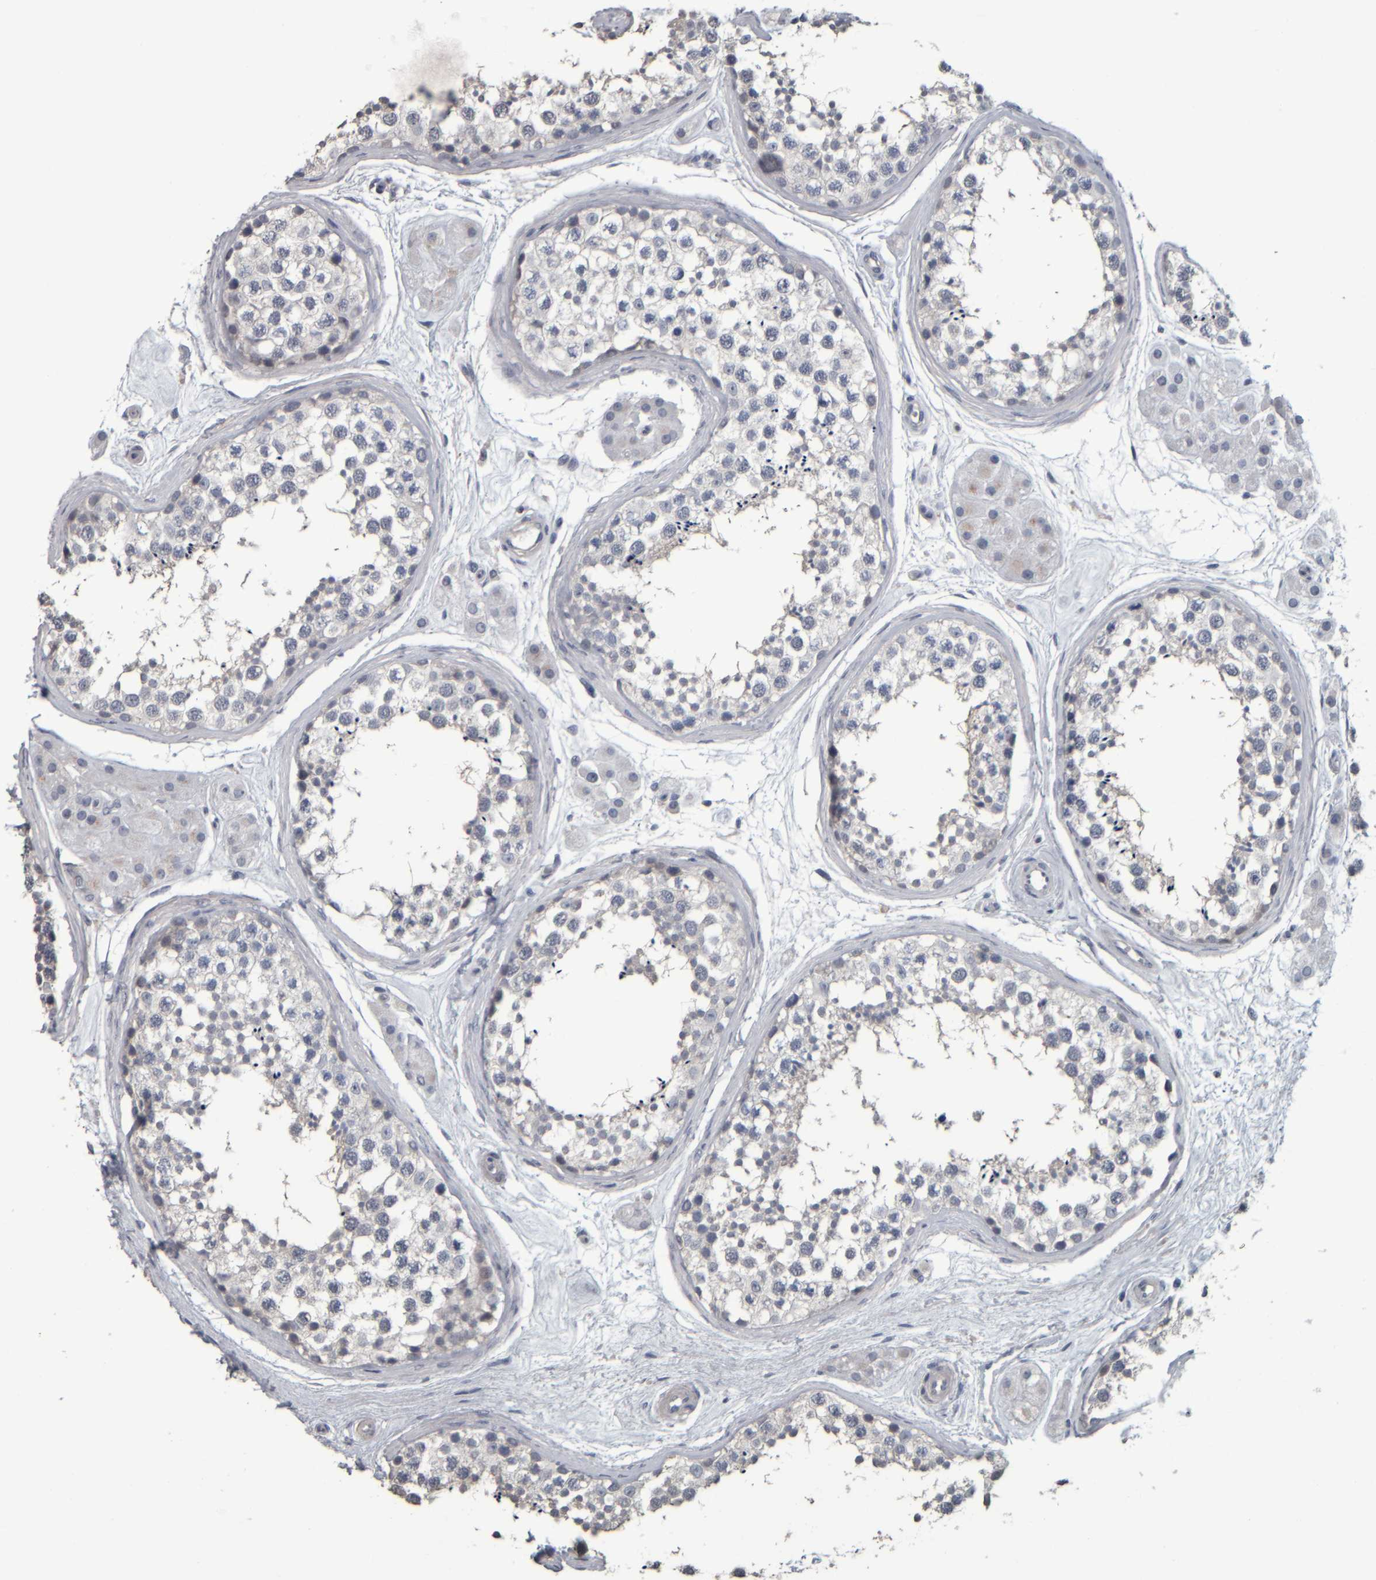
{"staining": {"intensity": "negative", "quantity": "none", "location": "none"}, "tissue": "testis", "cell_type": "Cells in seminiferous ducts", "image_type": "normal", "snomed": [{"axis": "morphology", "description": "Normal tissue, NOS"}, {"axis": "topography", "description": "Testis"}], "caption": "Image shows no protein positivity in cells in seminiferous ducts of unremarkable testis. Brightfield microscopy of immunohistochemistry stained with DAB (brown) and hematoxylin (blue), captured at high magnification.", "gene": "CAVIN4", "patient": {"sex": "male", "age": 56}}